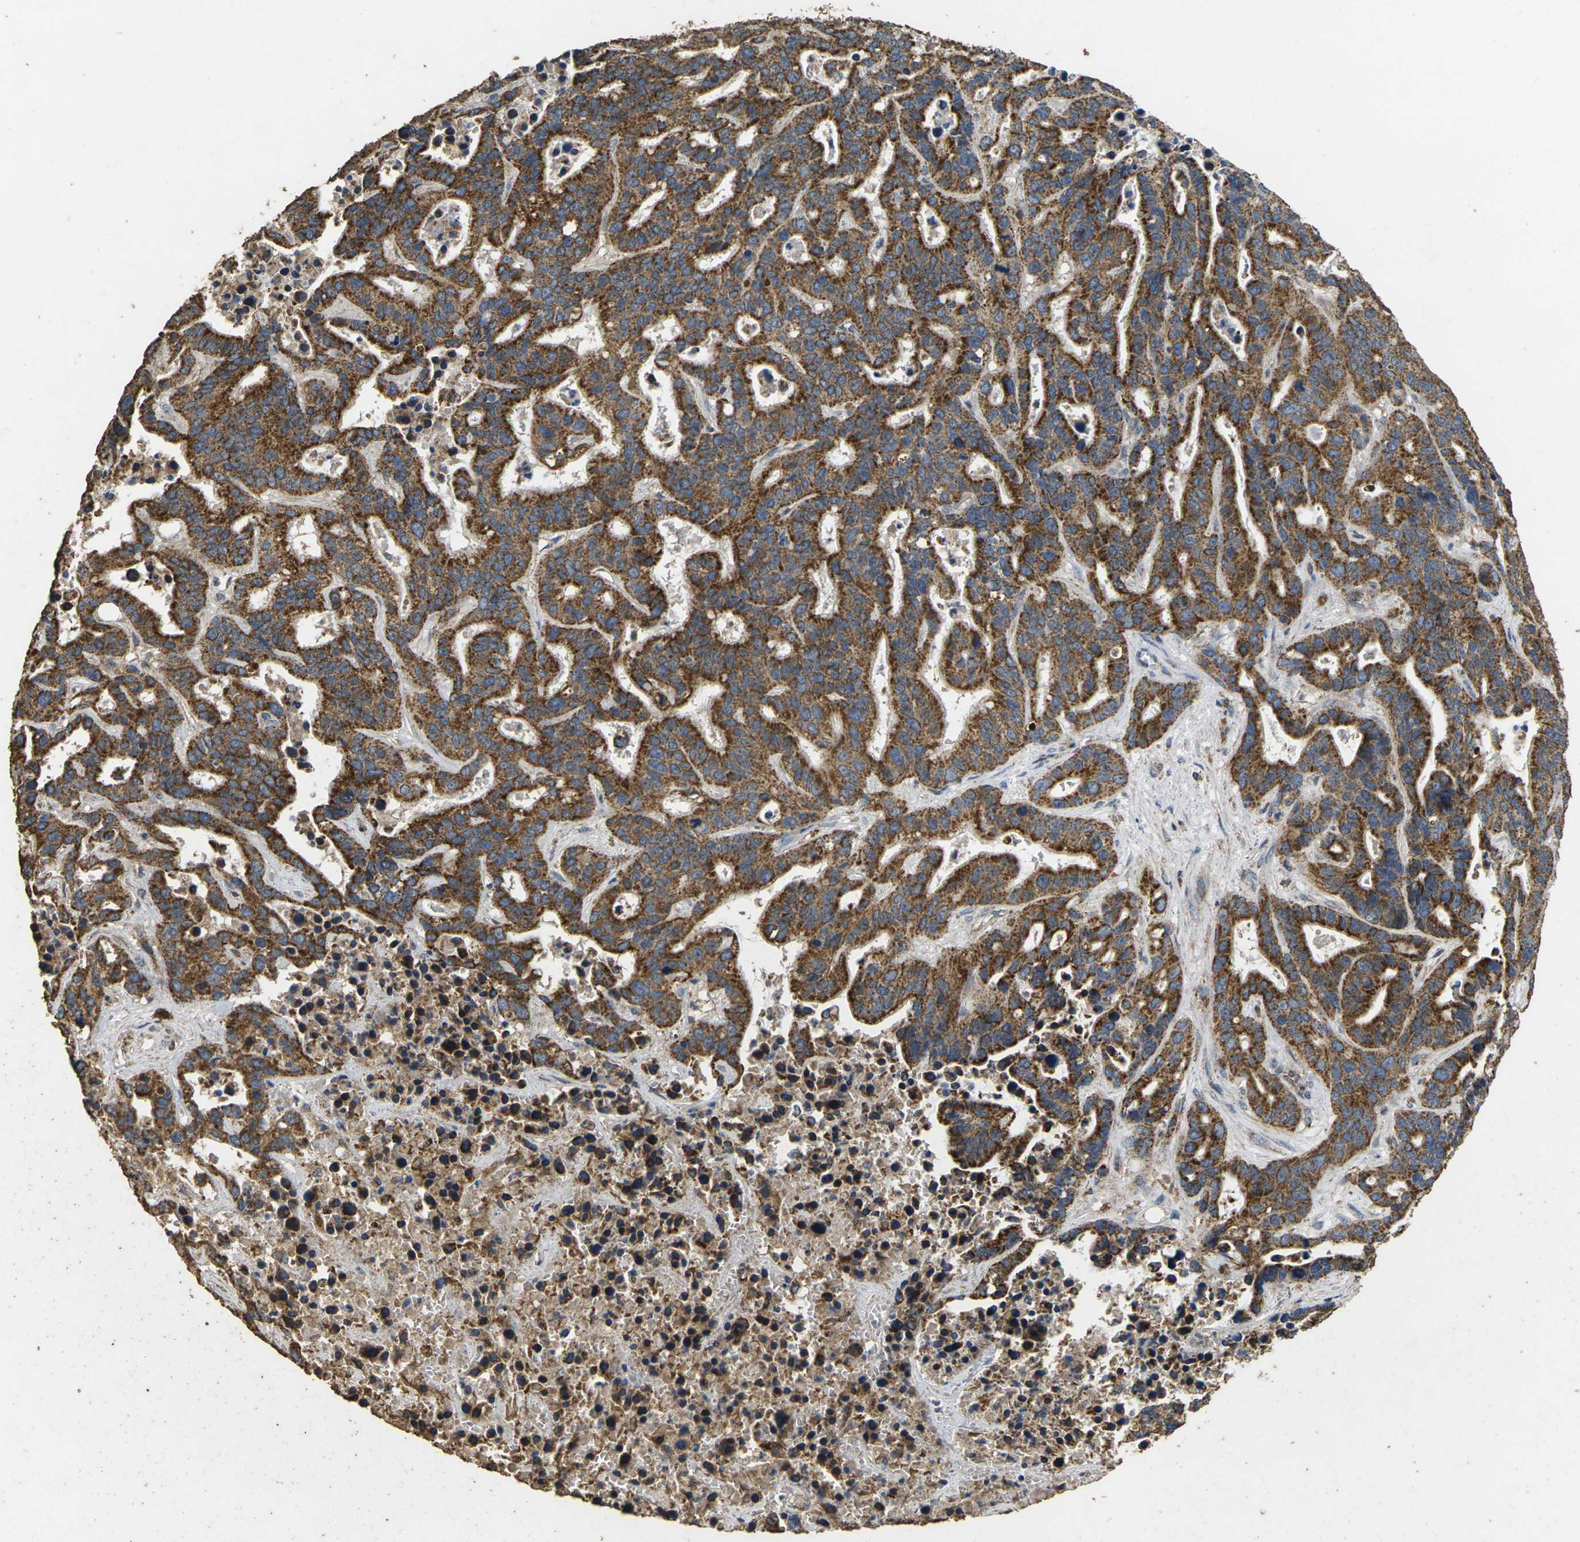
{"staining": {"intensity": "moderate", "quantity": ">75%", "location": "cytoplasmic/membranous"}, "tissue": "liver cancer", "cell_type": "Tumor cells", "image_type": "cancer", "snomed": [{"axis": "morphology", "description": "Cholangiocarcinoma"}, {"axis": "topography", "description": "Liver"}], "caption": "A brown stain labels moderate cytoplasmic/membranous positivity of a protein in liver cancer tumor cells.", "gene": "MAPK11", "patient": {"sex": "female", "age": 65}}